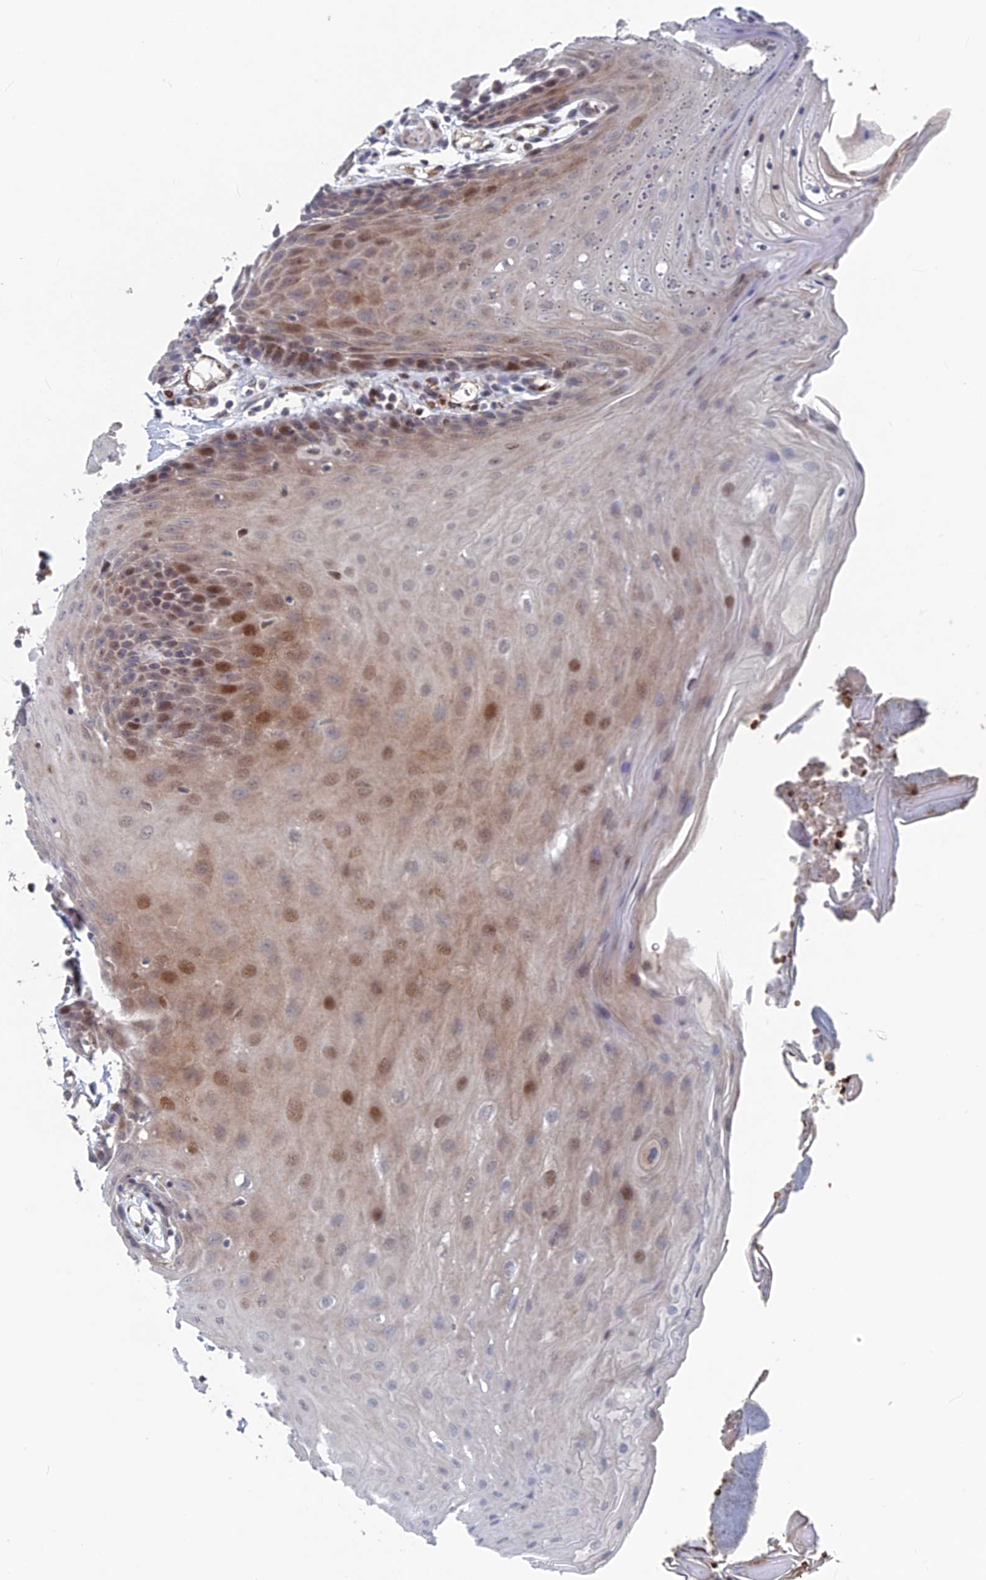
{"staining": {"intensity": "moderate", "quantity": "25%-75%", "location": "cytoplasmic/membranous,nuclear"}, "tissue": "oral mucosa", "cell_type": "Squamous epithelial cells", "image_type": "normal", "snomed": [{"axis": "morphology", "description": "Normal tissue, NOS"}, {"axis": "morphology", "description": "Squamous cell carcinoma, NOS"}, {"axis": "topography", "description": "Skeletal muscle"}, {"axis": "topography", "description": "Oral tissue"}, {"axis": "topography", "description": "Salivary gland"}, {"axis": "topography", "description": "Head-Neck"}], "caption": "This image shows immunohistochemistry staining of normal human oral mucosa, with medium moderate cytoplasmic/membranous,nuclear staining in approximately 25%-75% of squamous epithelial cells.", "gene": "SH3D21", "patient": {"sex": "male", "age": 54}}